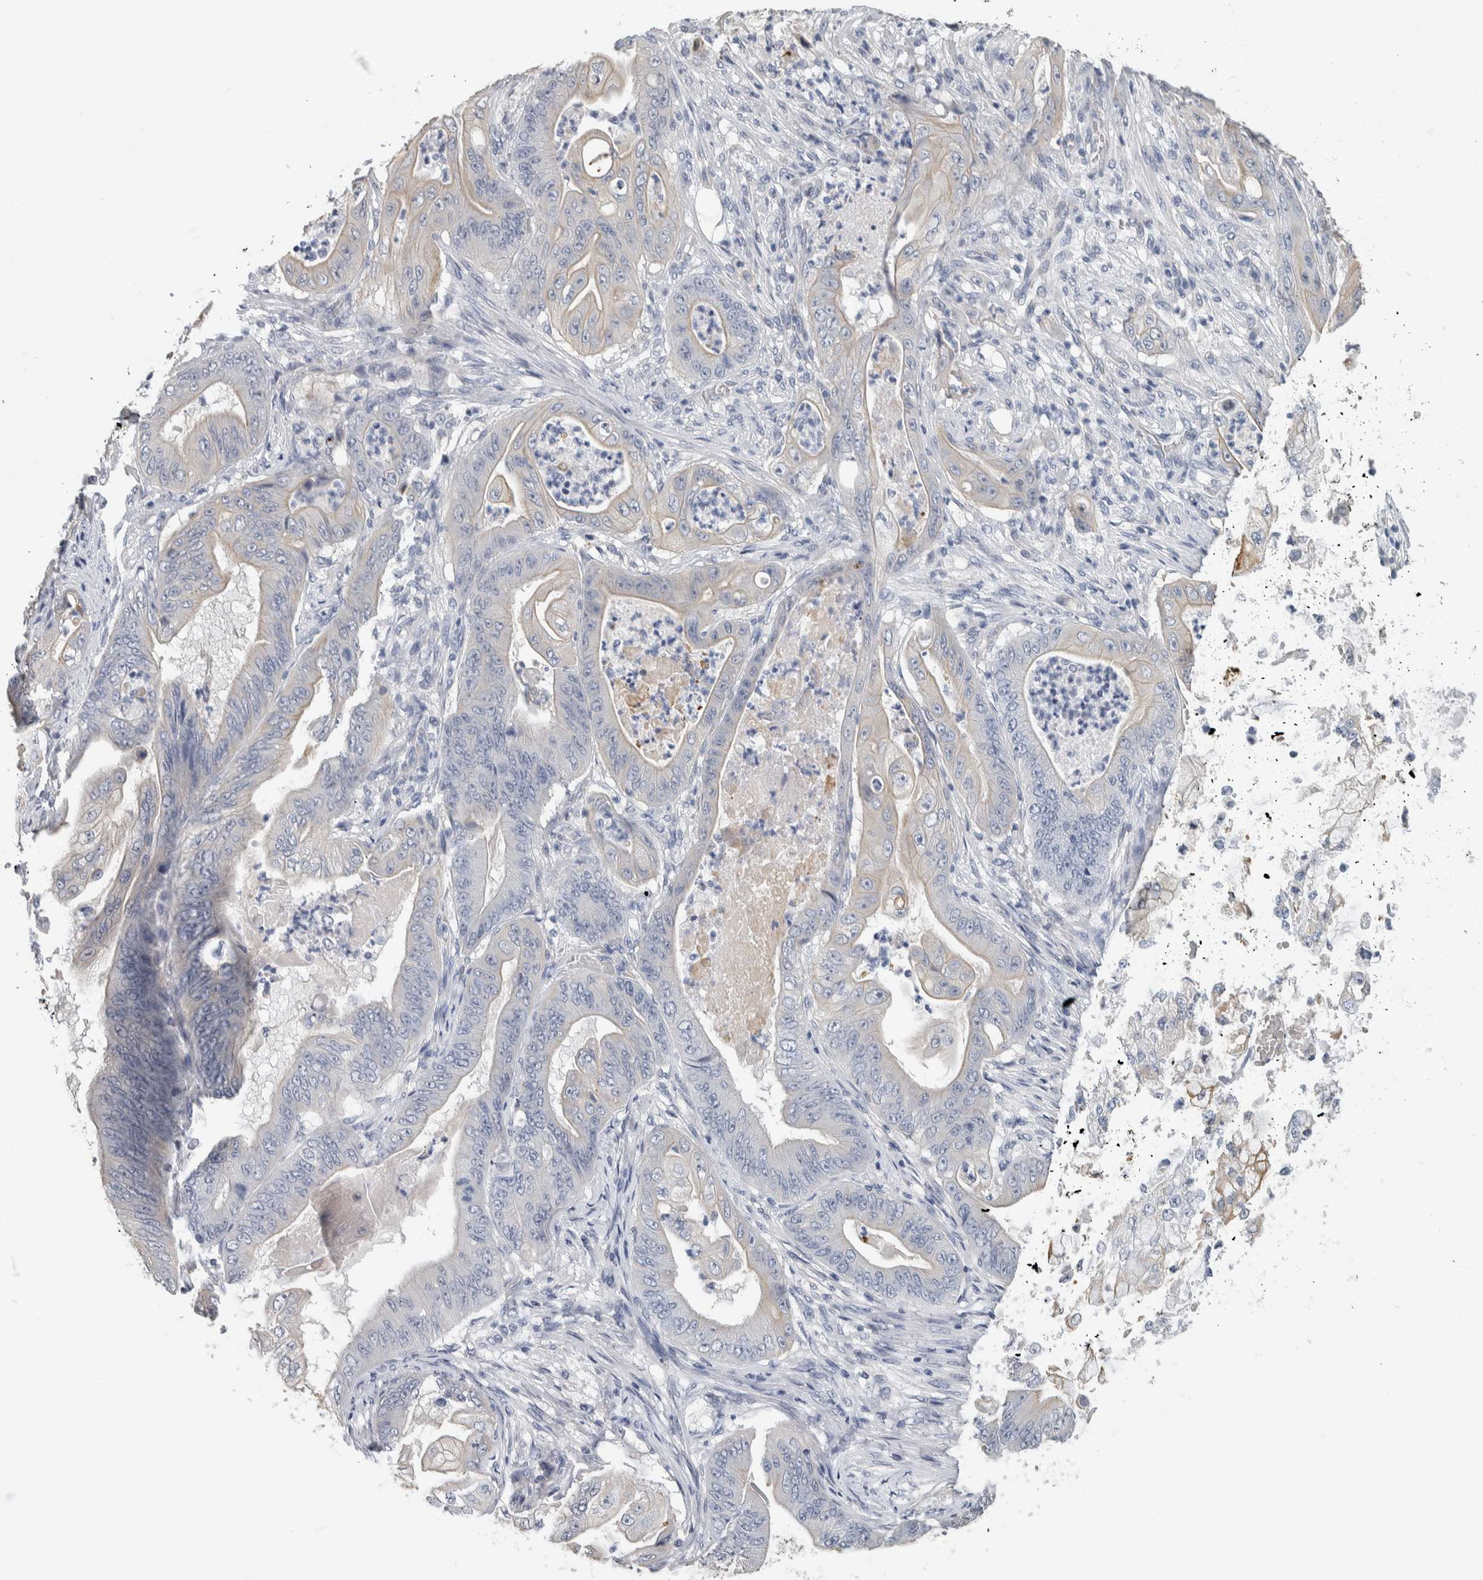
{"staining": {"intensity": "negative", "quantity": "none", "location": "none"}, "tissue": "stomach cancer", "cell_type": "Tumor cells", "image_type": "cancer", "snomed": [{"axis": "morphology", "description": "Normal tissue, NOS"}, {"axis": "morphology", "description": "Adenocarcinoma, NOS"}, {"axis": "topography", "description": "Stomach"}], "caption": "Human stomach cancer (adenocarcinoma) stained for a protein using immunohistochemistry (IHC) shows no staining in tumor cells.", "gene": "NEFM", "patient": {"sex": "male", "age": 62}}